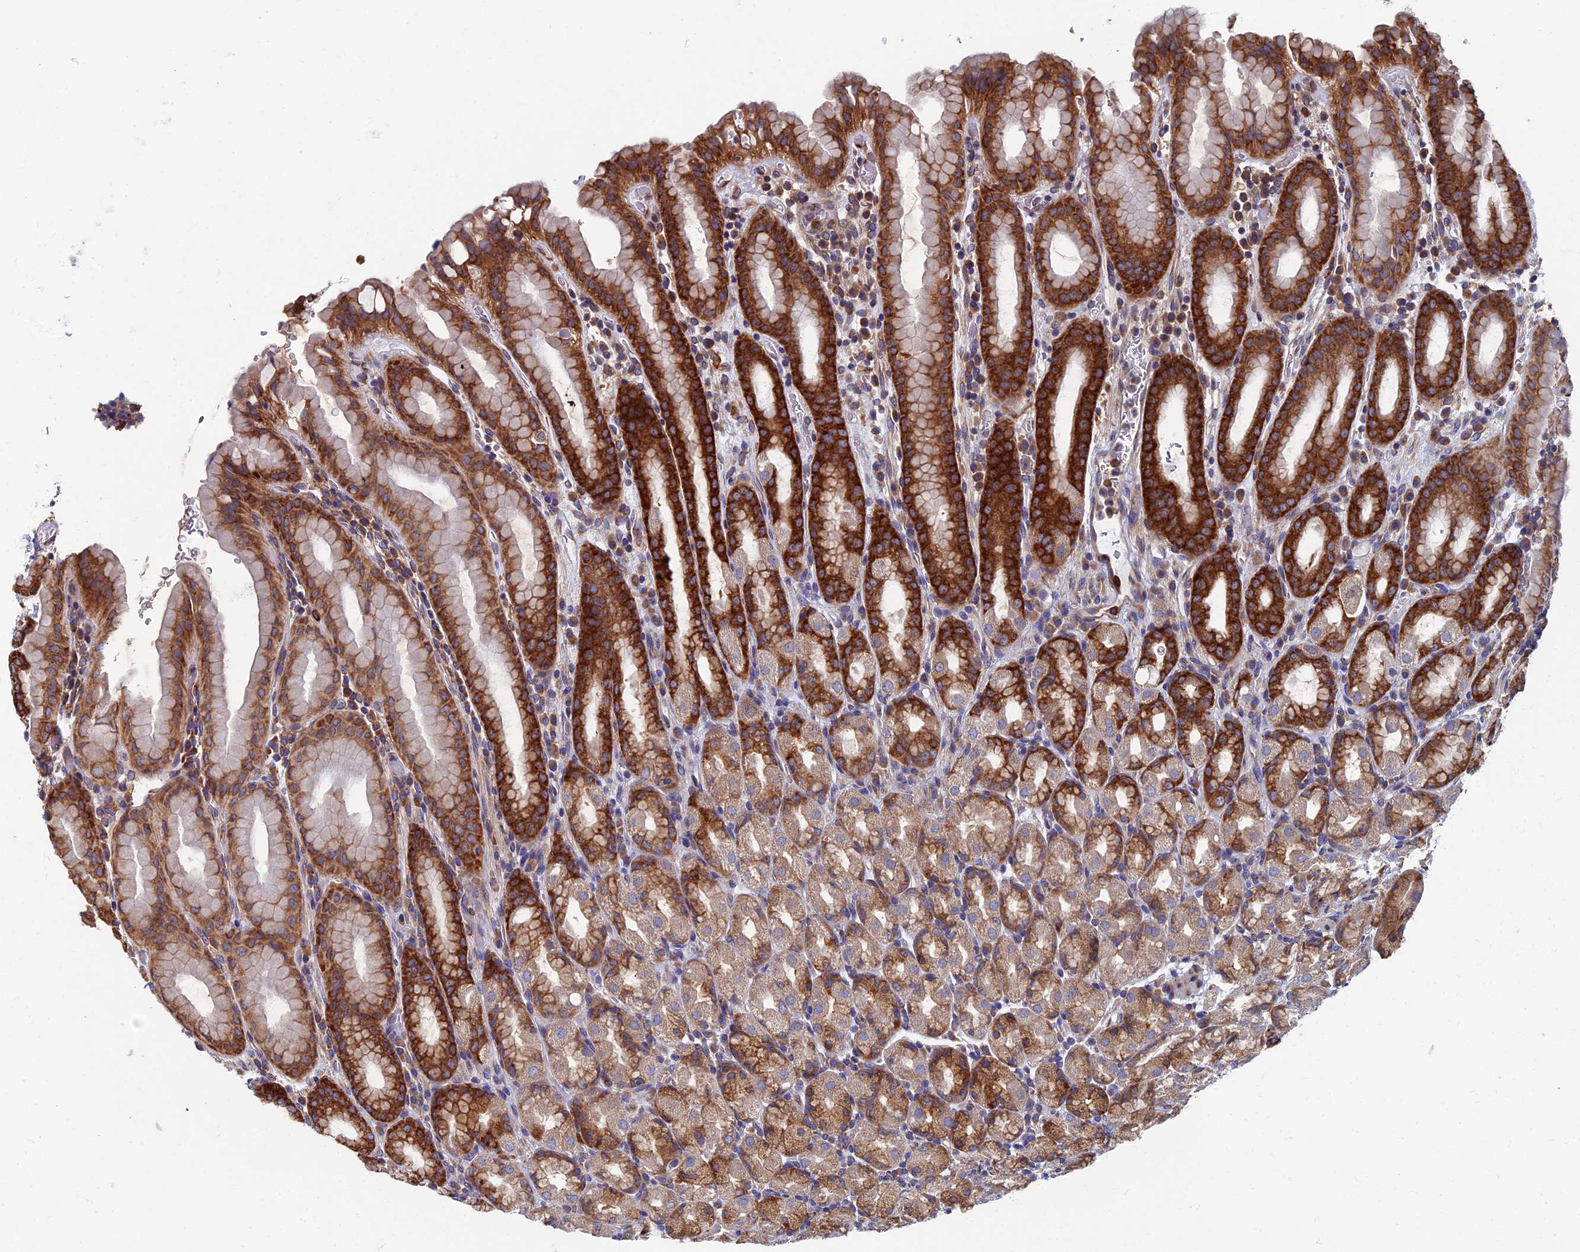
{"staining": {"intensity": "strong", "quantity": "25%-75%", "location": "cytoplasmic/membranous"}, "tissue": "stomach", "cell_type": "Glandular cells", "image_type": "normal", "snomed": [{"axis": "morphology", "description": "Normal tissue, NOS"}, {"axis": "topography", "description": "Stomach, upper"}, {"axis": "topography", "description": "Stomach, lower"}, {"axis": "topography", "description": "Small intestine"}], "caption": "Immunohistochemical staining of unremarkable stomach exhibits strong cytoplasmic/membranous protein positivity in about 25%-75% of glandular cells. The protein is stained brown, and the nuclei are stained in blue (DAB (3,3'-diaminobenzidine) IHC with brightfield microscopy, high magnification).", "gene": "YBX1", "patient": {"sex": "male", "age": 68}}